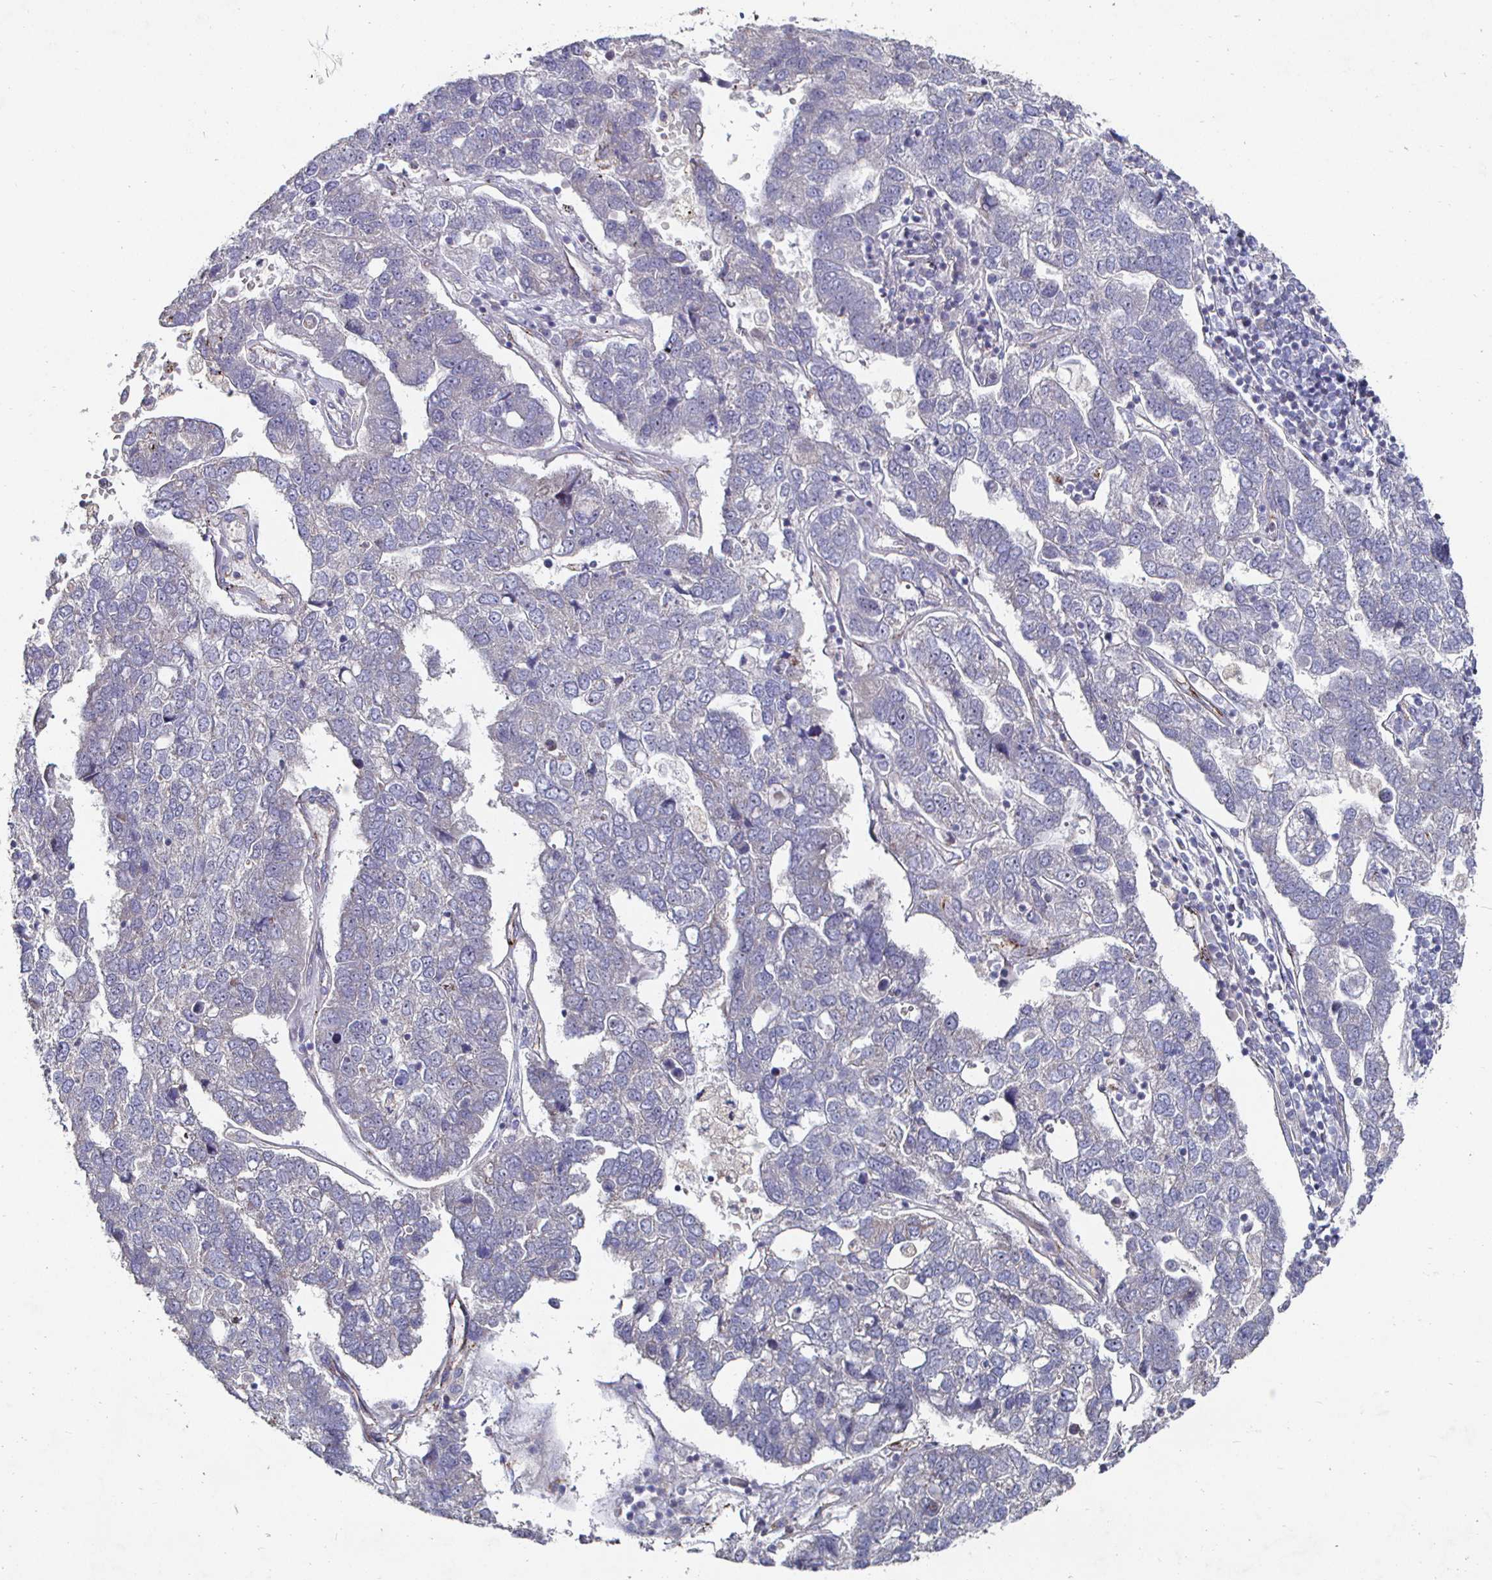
{"staining": {"intensity": "negative", "quantity": "none", "location": "none"}, "tissue": "pancreatic cancer", "cell_type": "Tumor cells", "image_type": "cancer", "snomed": [{"axis": "morphology", "description": "Adenocarcinoma, NOS"}, {"axis": "topography", "description": "Pancreas"}], "caption": "A photomicrograph of pancreatic adenocarcinoma stained for a protein reveals no brown staining in tumor cells.", "gene": "NRSN1", "patient": {"sex": "female", "age": 61}}